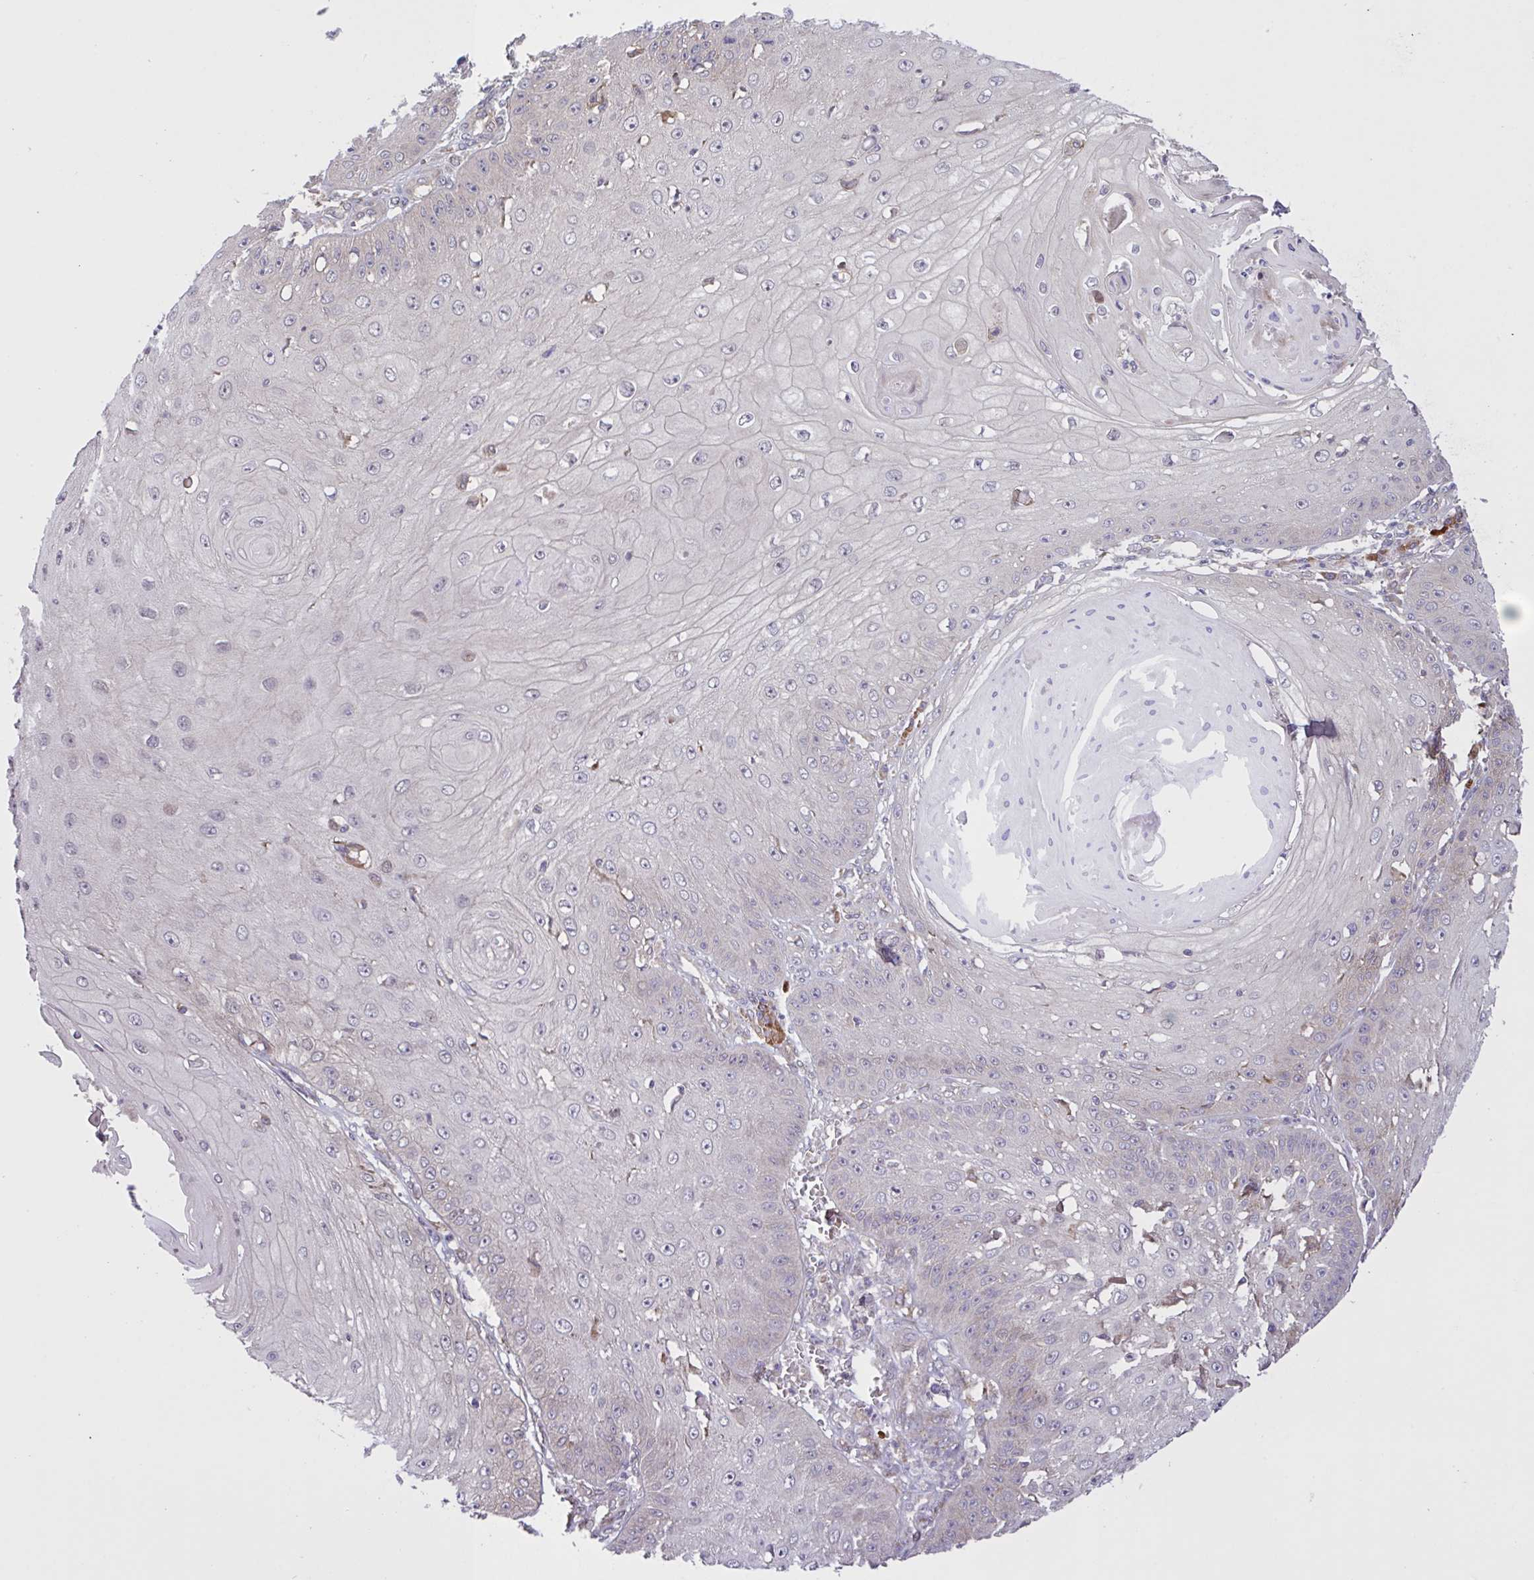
{"staining": {"intensity": "negative", "quantity": "none", "location": "none"}, "tissue": "skin cancer", "cell_type": "Tumor cells", "image_type": "cancer", "snomed": [{"axis": "morphology", "description": "Squamous cell carcinoma, NOS"}, {"axis": "topography", "description": "Skin"}], "caption": "Protein analysis of skin cancer demonstrates no significant expression in tumor cells. (Brightfield microscopy of DAB immunohistochemistry at high magnification).", "gene": "INTS10", "patient": {"sex": "male", "age": 70}}